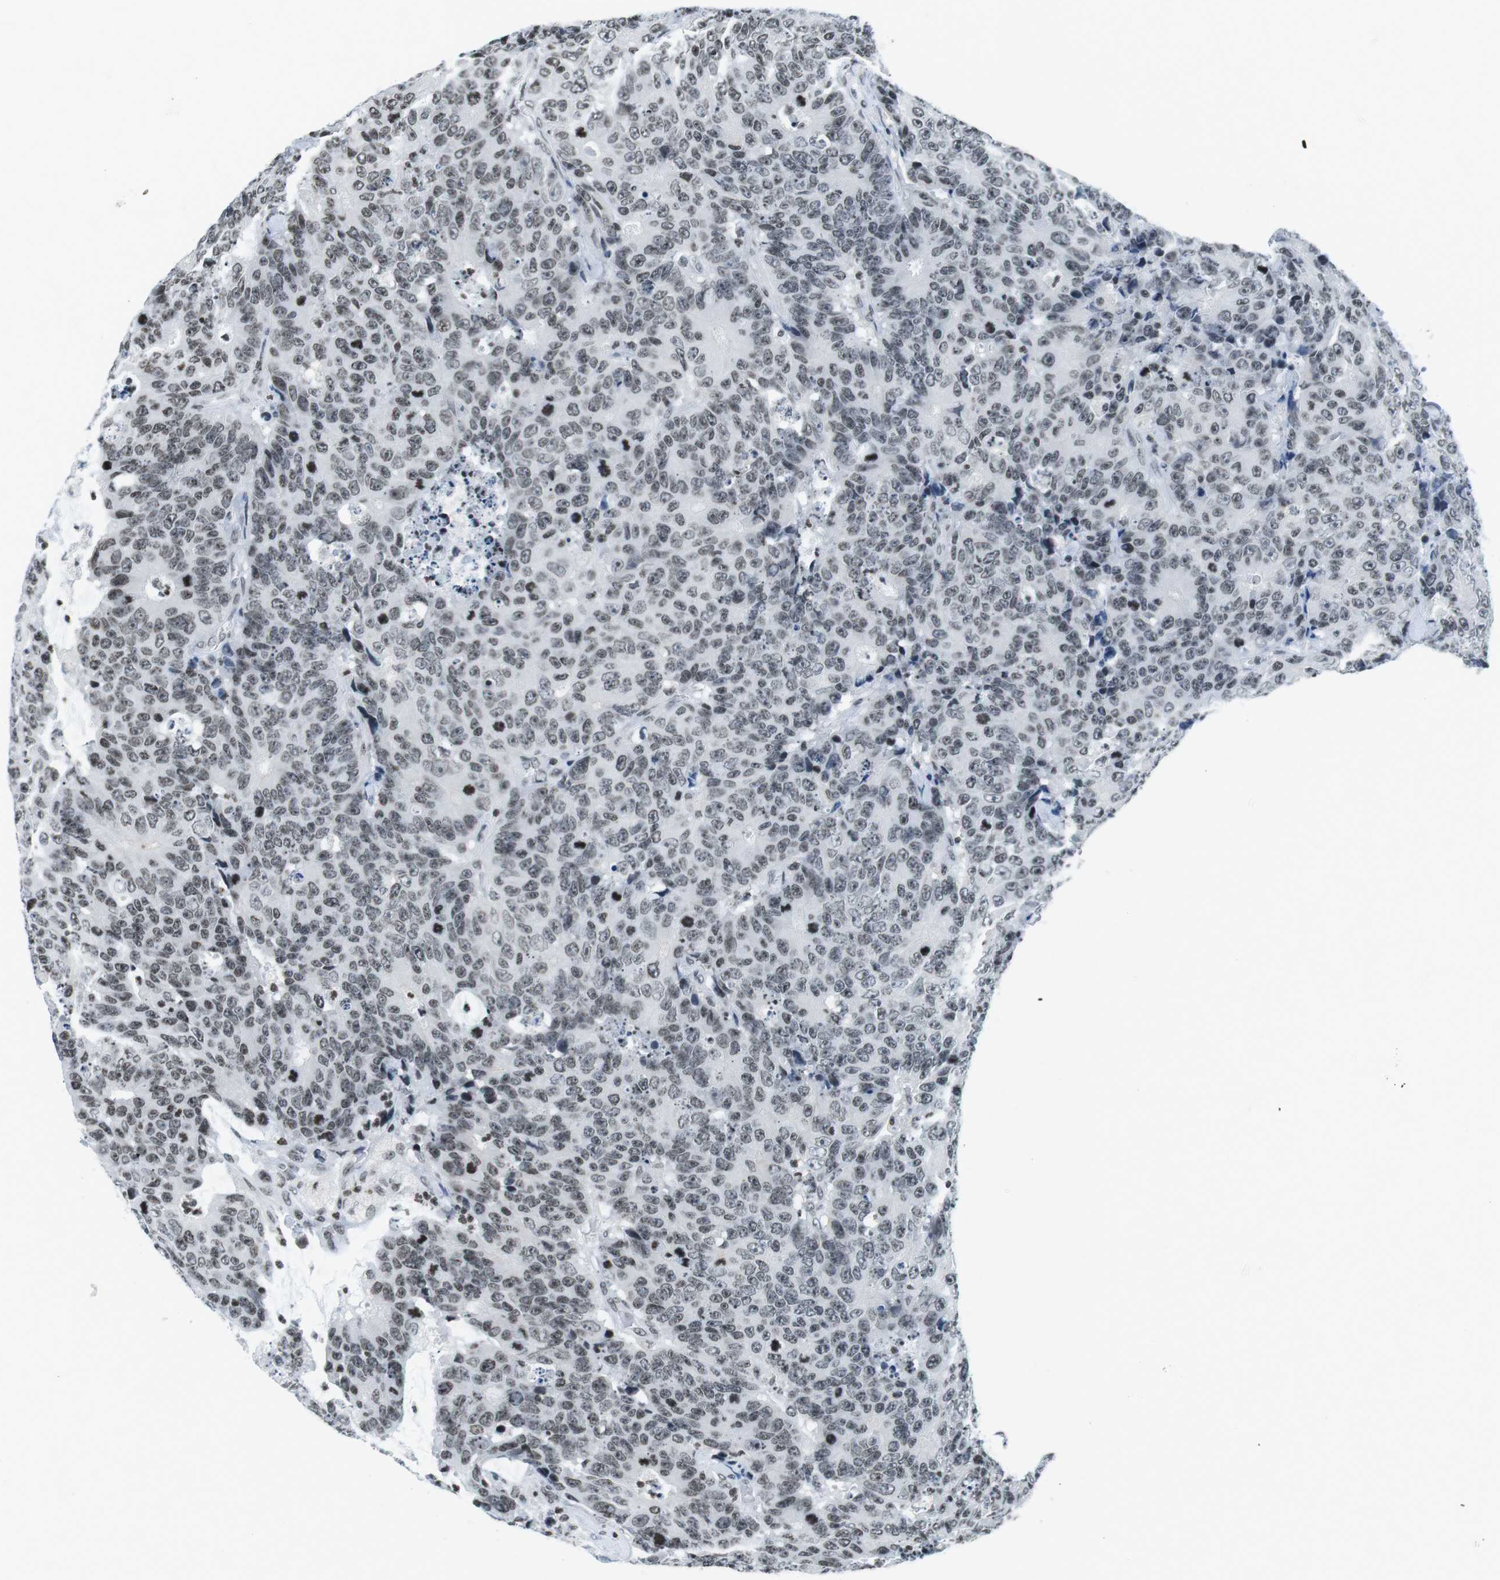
{"staining": {"intensity": "weak", "quantity": "25%-75%", "location": "nuclear"}, "tissue": "colorectal cancer", "cell_type": "Tumor cells", "image_type": "cancer", "snomed": [{"axis": "morphology", "description": "Adenocarcinoma, NOS"}, {"axis": "topography", "description": "Colon"}], "caption": "A low amount of weak nuclear staining is seen in approximately 25%-75% of tumor cells in adenocarcinoma (colorectal) tissue.", "gene": "E2F2", "patient": {"sex": "female", "age": 86}}